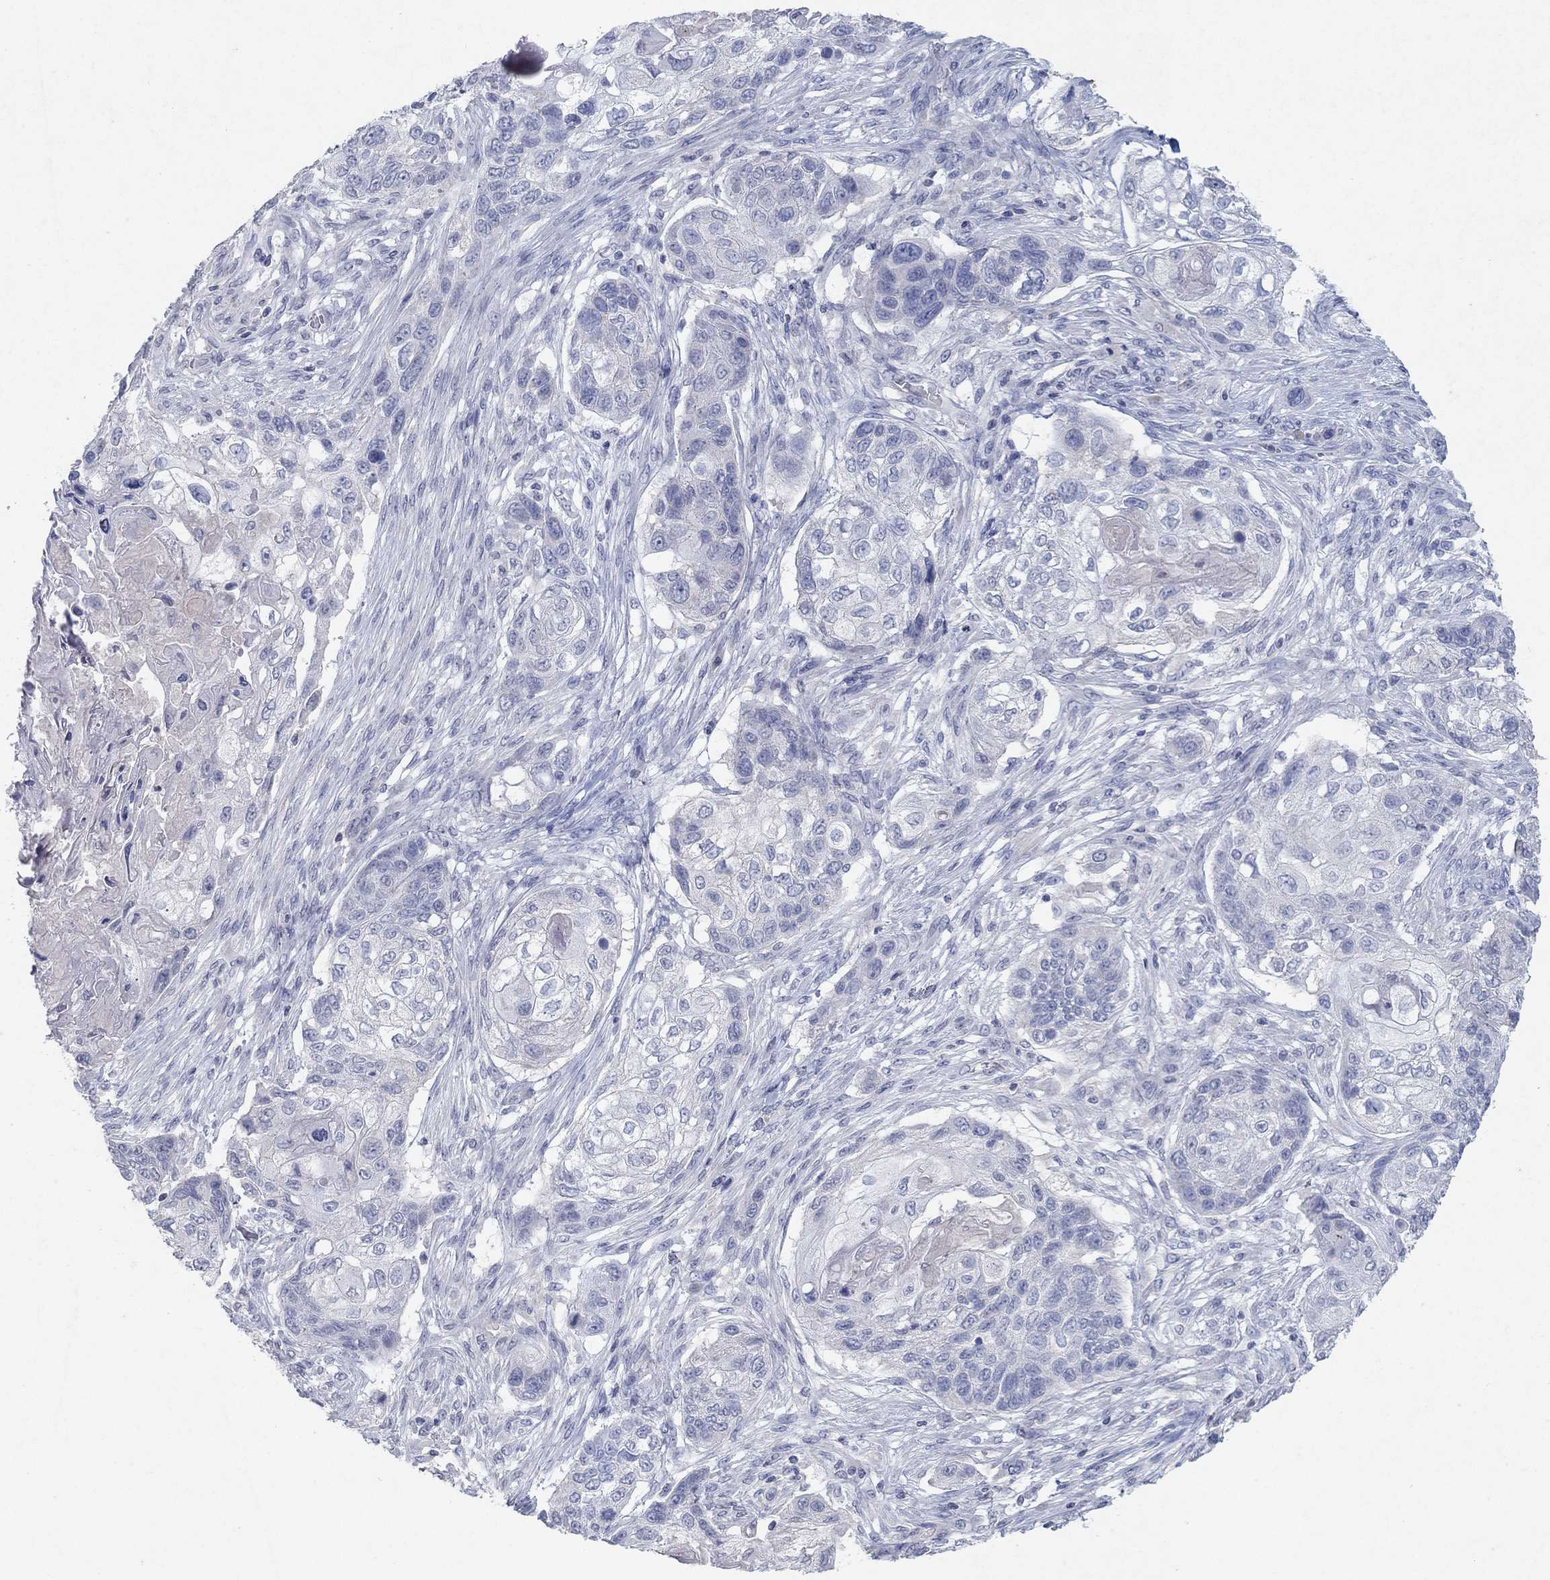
{"staining": {"intensity": "negative", "quantity": "none", "location": "none"}, "tissue": "lung cancer", "cell_type": "Tumor cells", "image_type": "cancer", "snomed": [{"axis": "morphology", "description": "Normal tissue, NOS"}, {"axis": "morphology", "description": "Squamous cell carcinoma, NOS"}, {"axis": "topography", "description": "Bronchus"}, {"axis": "topography", "description": "Lung"}], "caption": "Lung squamous cell carcinoma was stained to show a protein in brown. There is no significant expression in tumor cells. (Immunohistochemistry, brightfield microscopy, high magnification).", "gene": "KRT40", "patient": {"sex": "male", "age": 69}}